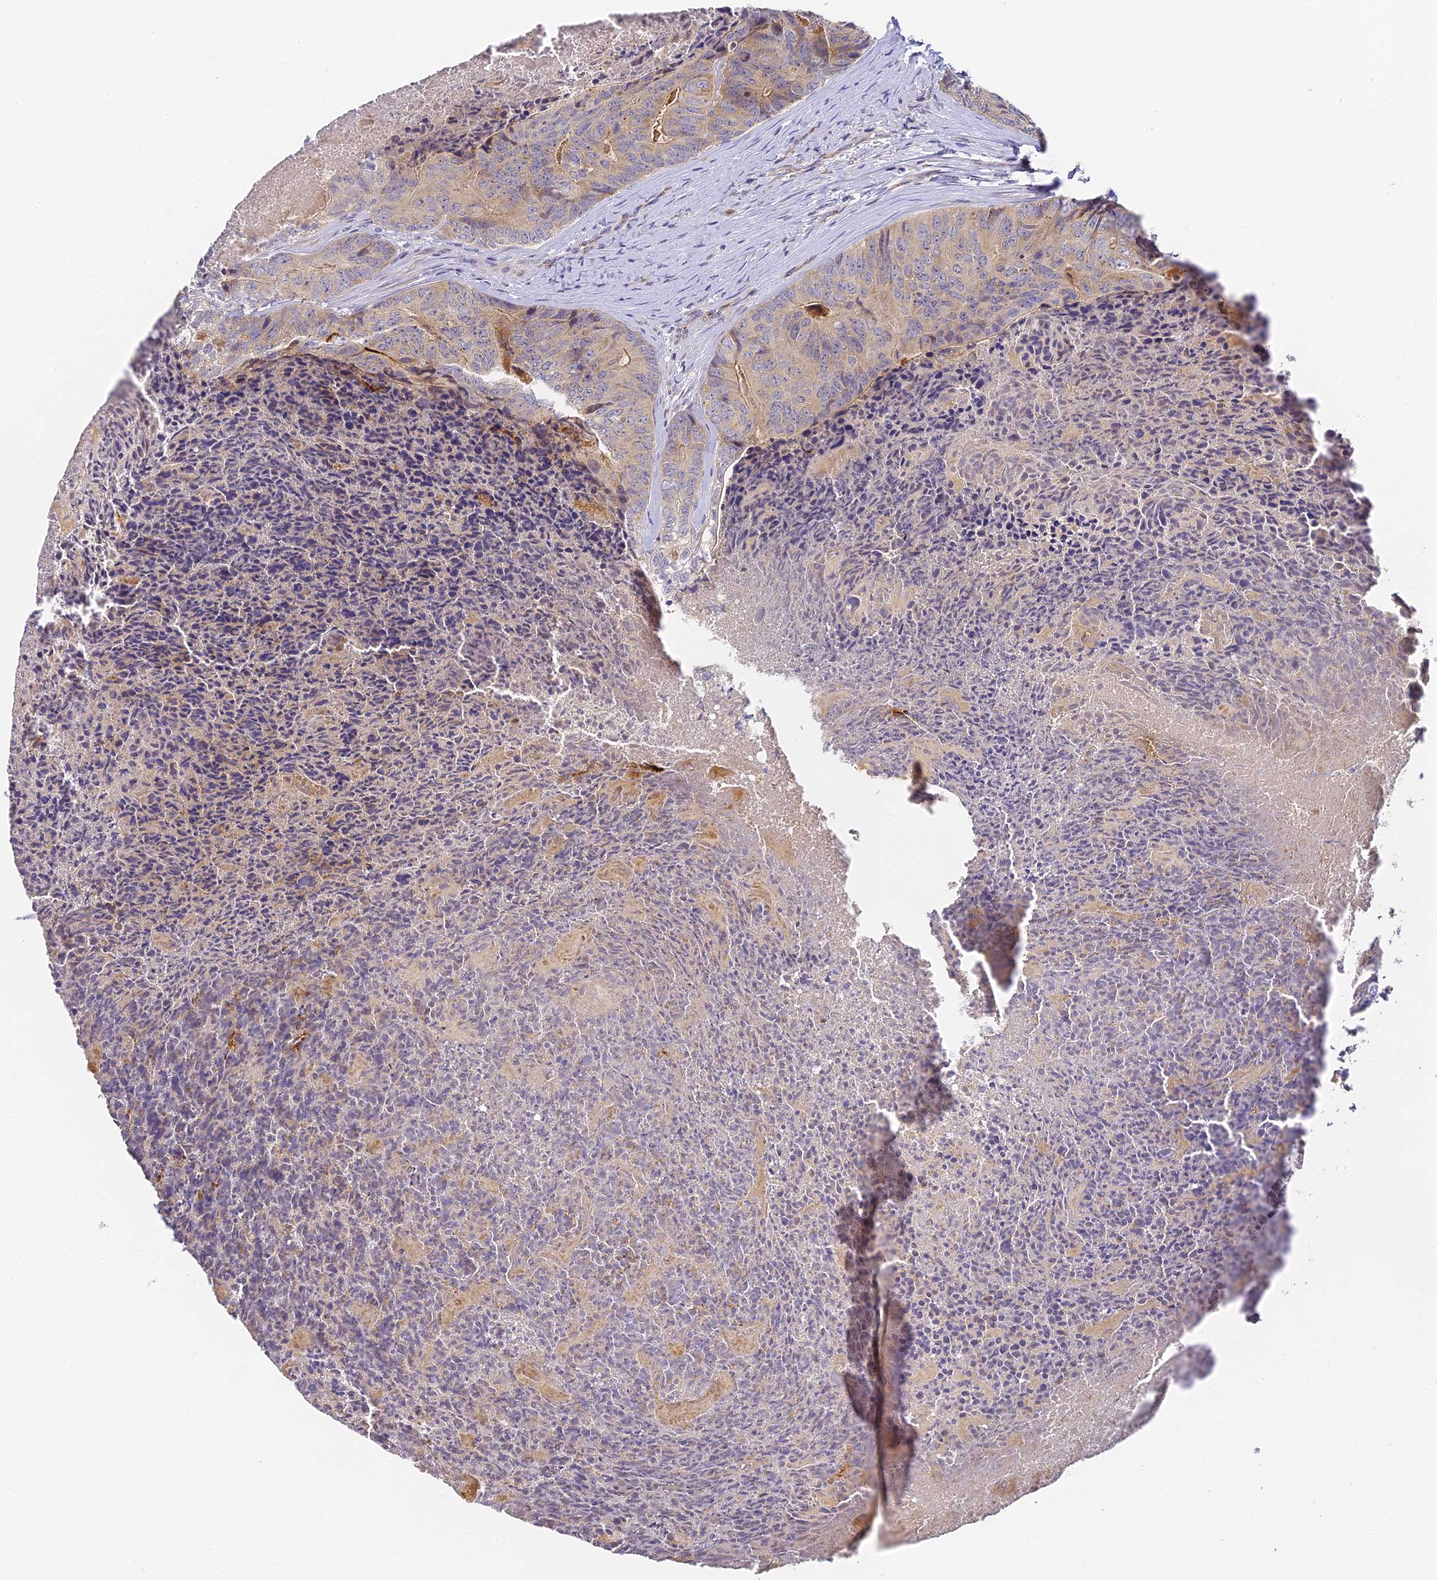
{"staining": {"intensity": "weak", "quantity": "25%-75%", "location": "cytoplasmic/membranous"}, "tissue": "colorectal cancer", "cell_type": "Tumor cells", "image_type": "cancer", "snomed": [{"axis": "morphology", "description": "Adenocarcinoma, NOS"}, {"axis": "topography", "description": "Colon"}], "caption": "Weak cytoplasmic/membranous expression is appreciated in approximately 25%-75% of tumor cells in adenocarcinoma (colorectal).", "gene": "DNAAF10", "patient": {"sex": "female", "age": 67}}